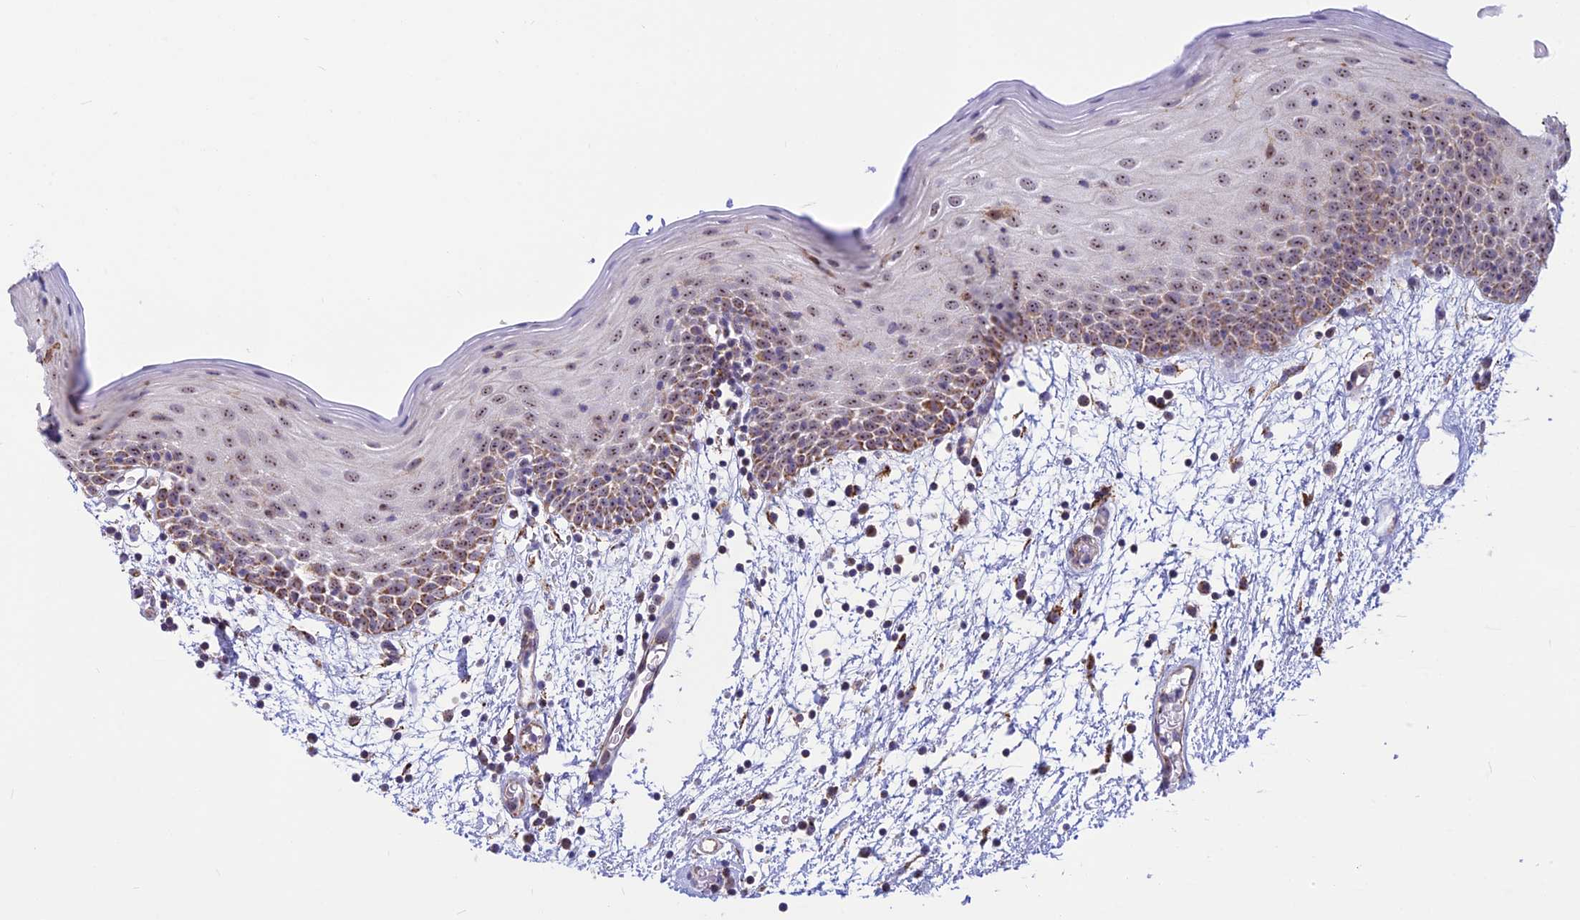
{"staining": {"intensity": "moderate", "quantity": "25%-75%", "location": "cytoplasmic/membranous,nuclear"}, "tissue": "oral mucosa", "cell_type": "Squamous epithelial cells", "image_type": "normal", "snomed": [{"axis": "morphology", "description": "Normal tissue, NOS"}, {"axis": "topography", "description": "Skeletal muscle"}, {"axis": "topography", "description": "Oral tissue"}, {"axis": "topography", "description": "Salivary gland"}, {"axis": "topography", "description": "Peripheral nerve tissue"}], "caption": "Unremarkable oral mucosa exhibits moderate cytoplasmic/membranous,nuclear positivity in approximately 25%-75% of squamous epithelial cells.", "gene": "POLR1G", "patient": {"sex": "male", "age": 54}}